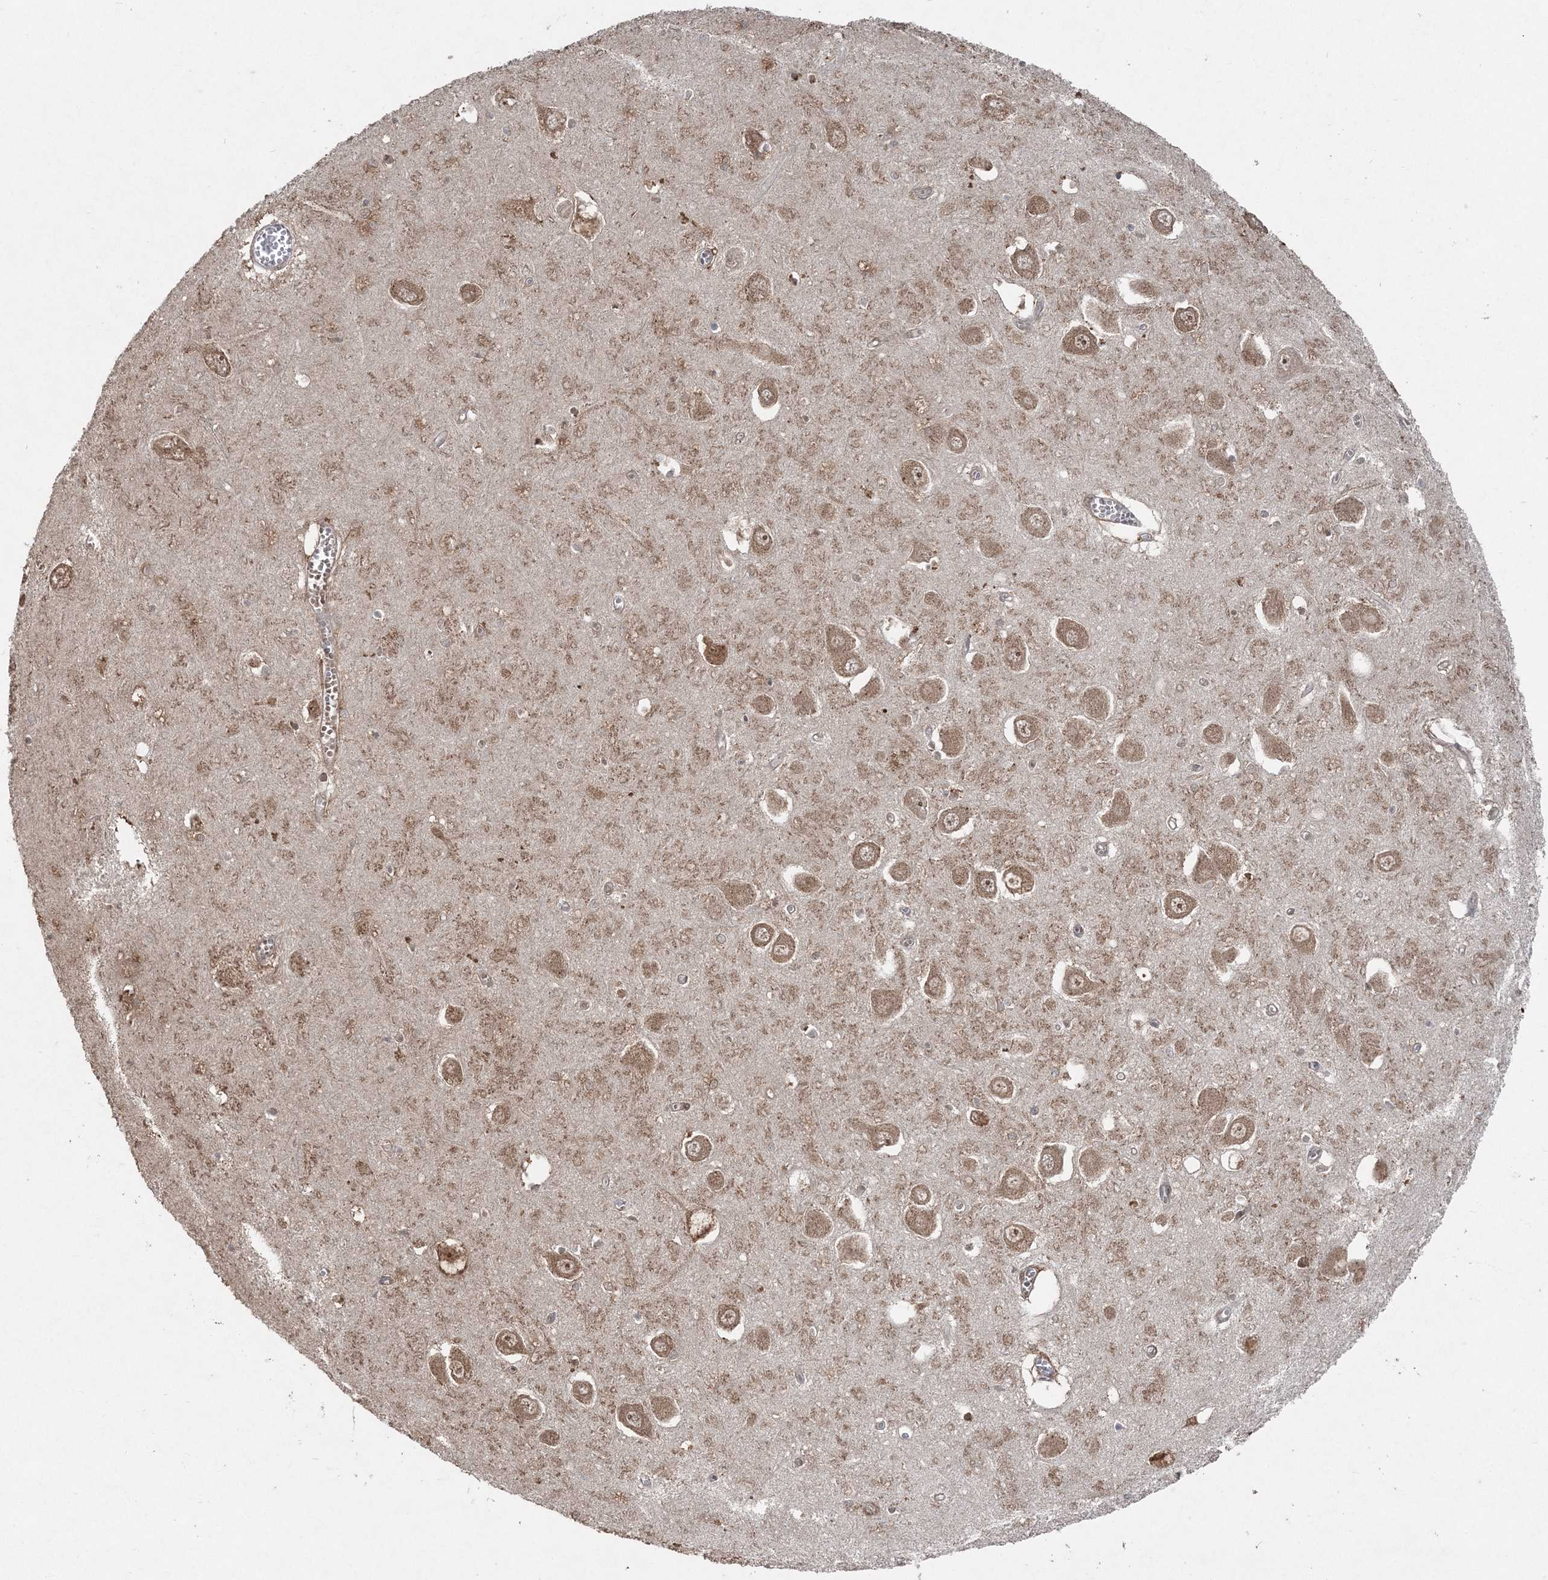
{"staining": {"intensity": "weak", "quantity": "<25%", "location": "cytoplasmic/membranous"}, "tissue": "hippocampus", "cell_type": "Glial cells", "image_type": "normal", "snomed": [{"axis": "morphology", "description": "Normal tissue, NOS"}, {"axis": "topography", "description": "Hippocampus"}], "caption": "High magnification brightfield microscopy of normal hippocampus stained with DAB (brown) and counterstained with hematoxylin (blue): glial cells show no significant staining. (Brightfield microscopy of DAB (3,3'-diaminobenzidine) immunohistochemistry (IHC) at high magnification).", "gene": "SLU7", "patient": {"sex": "male", "age": 70}}